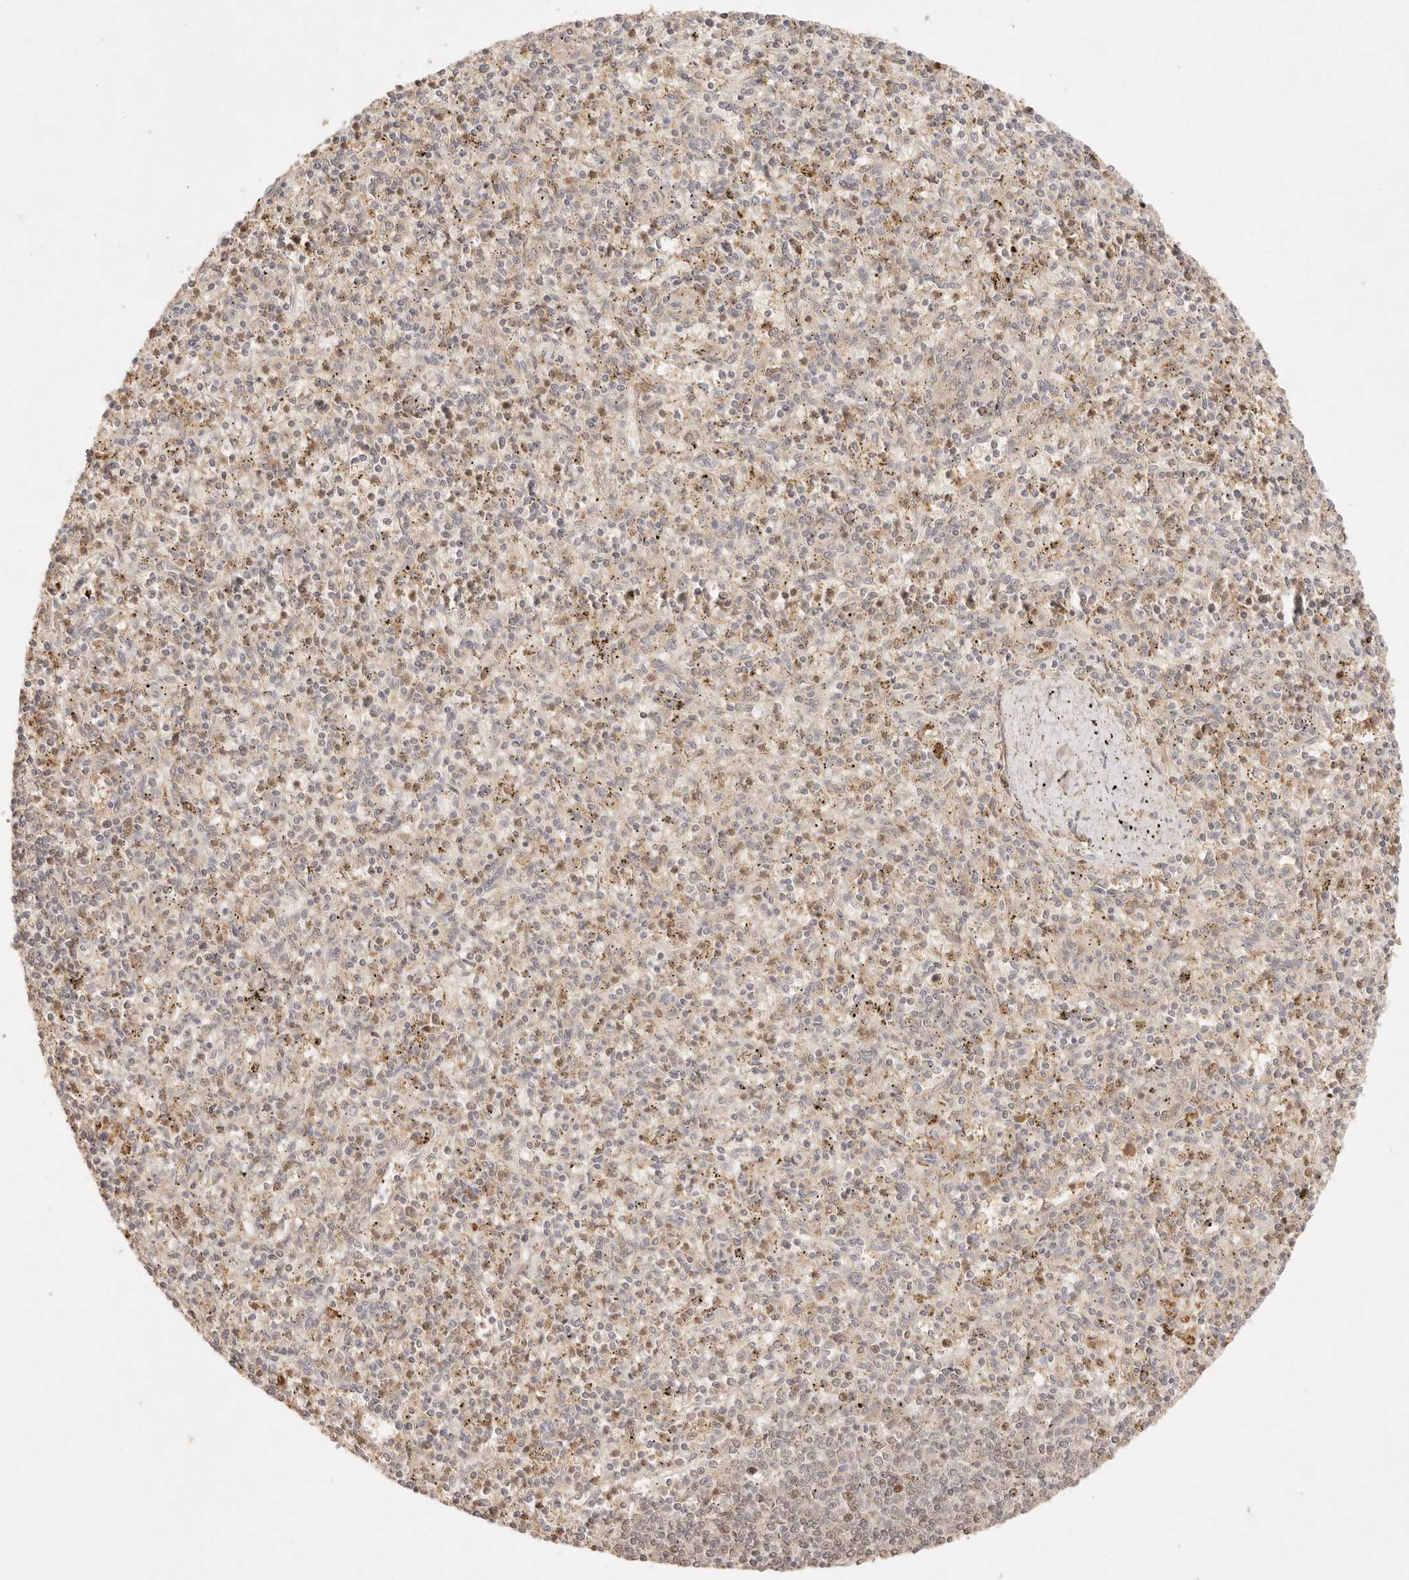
{"staining": {"intensity": "moderate", "quantity": "<25%", "location": "nuclear"}, "tissue": "spleen", "cell_type": "Cells in red pulp", "image_type": "normal", "snomed": [{"axis": "morphology", "description": "Normal tissue, NOS"}, {"axis": "topography", "description": "Spleen"}], "caption": "High-power microscopy captured an immunohistochemistry (IHC) micrograph of unremarkable spleen, revealing moderate nuclear positivity in about <25% of cells in red pulp. The protein of interest is shown in brown color, while the nuclei are stained blue.", "gene": "PHLDA3", "patient": {"sex": "male", "age": 72}}